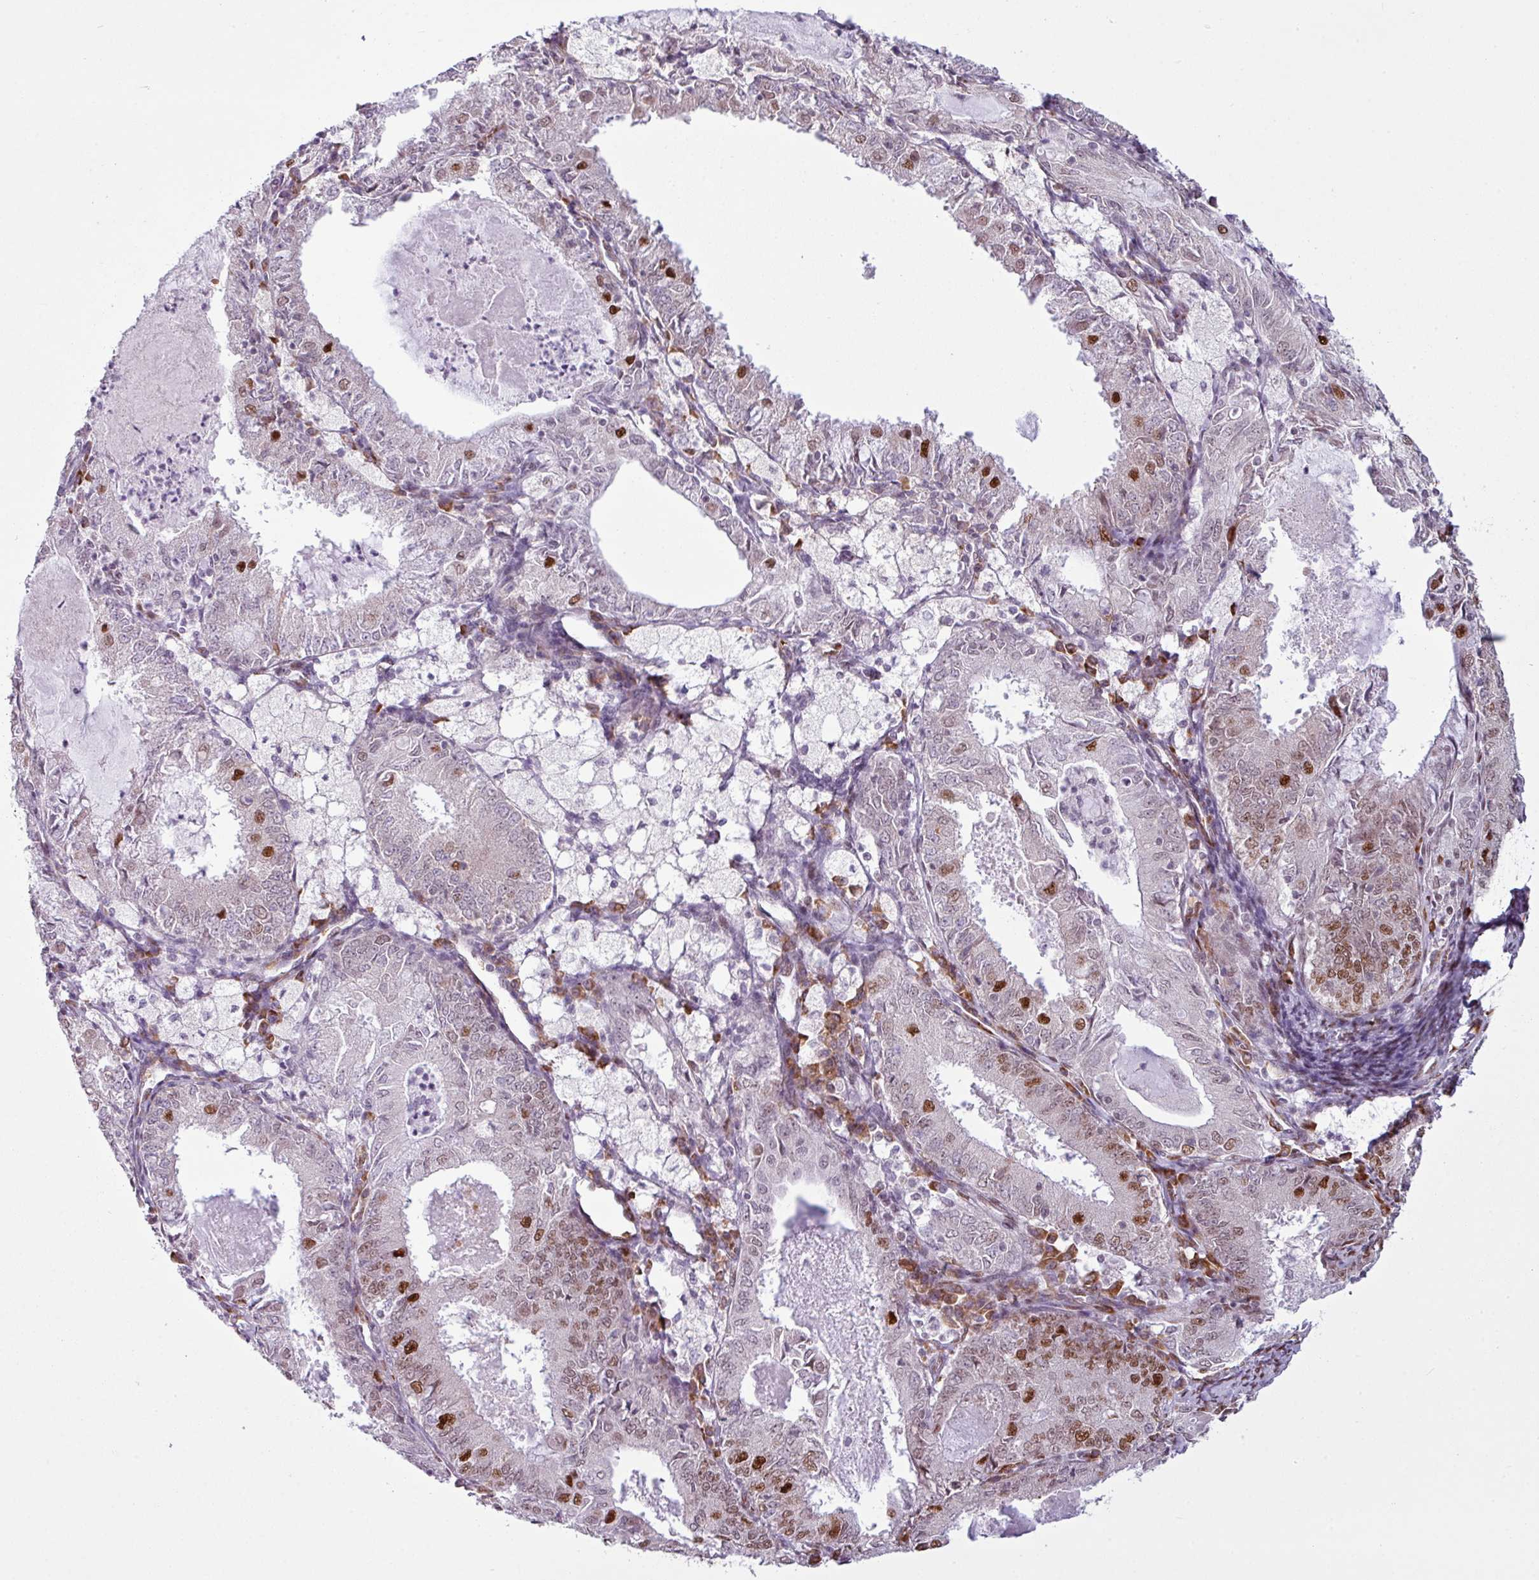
{"staining": {"intensity": "strong", "quantity": "<25%", "location": "nuclear"}, "tissue": "endometrial cancer", "cell_type": "Tumor cells", "image_type": "cancer", "snomed": [{"axis": "morphology", "description": "Adenocarcinoma, NOS"}, {"axis": "topography", "description": "Endometrium"}], "caption": "Strong nuclear protein expression is identified in approximately <25% of tumor cells in adenocarcinoma (endometrial). (IHC, brightfield microscopy, high magnification).", "gene": "PRDM5", "patient": {"sex": "female", "age": 57}}